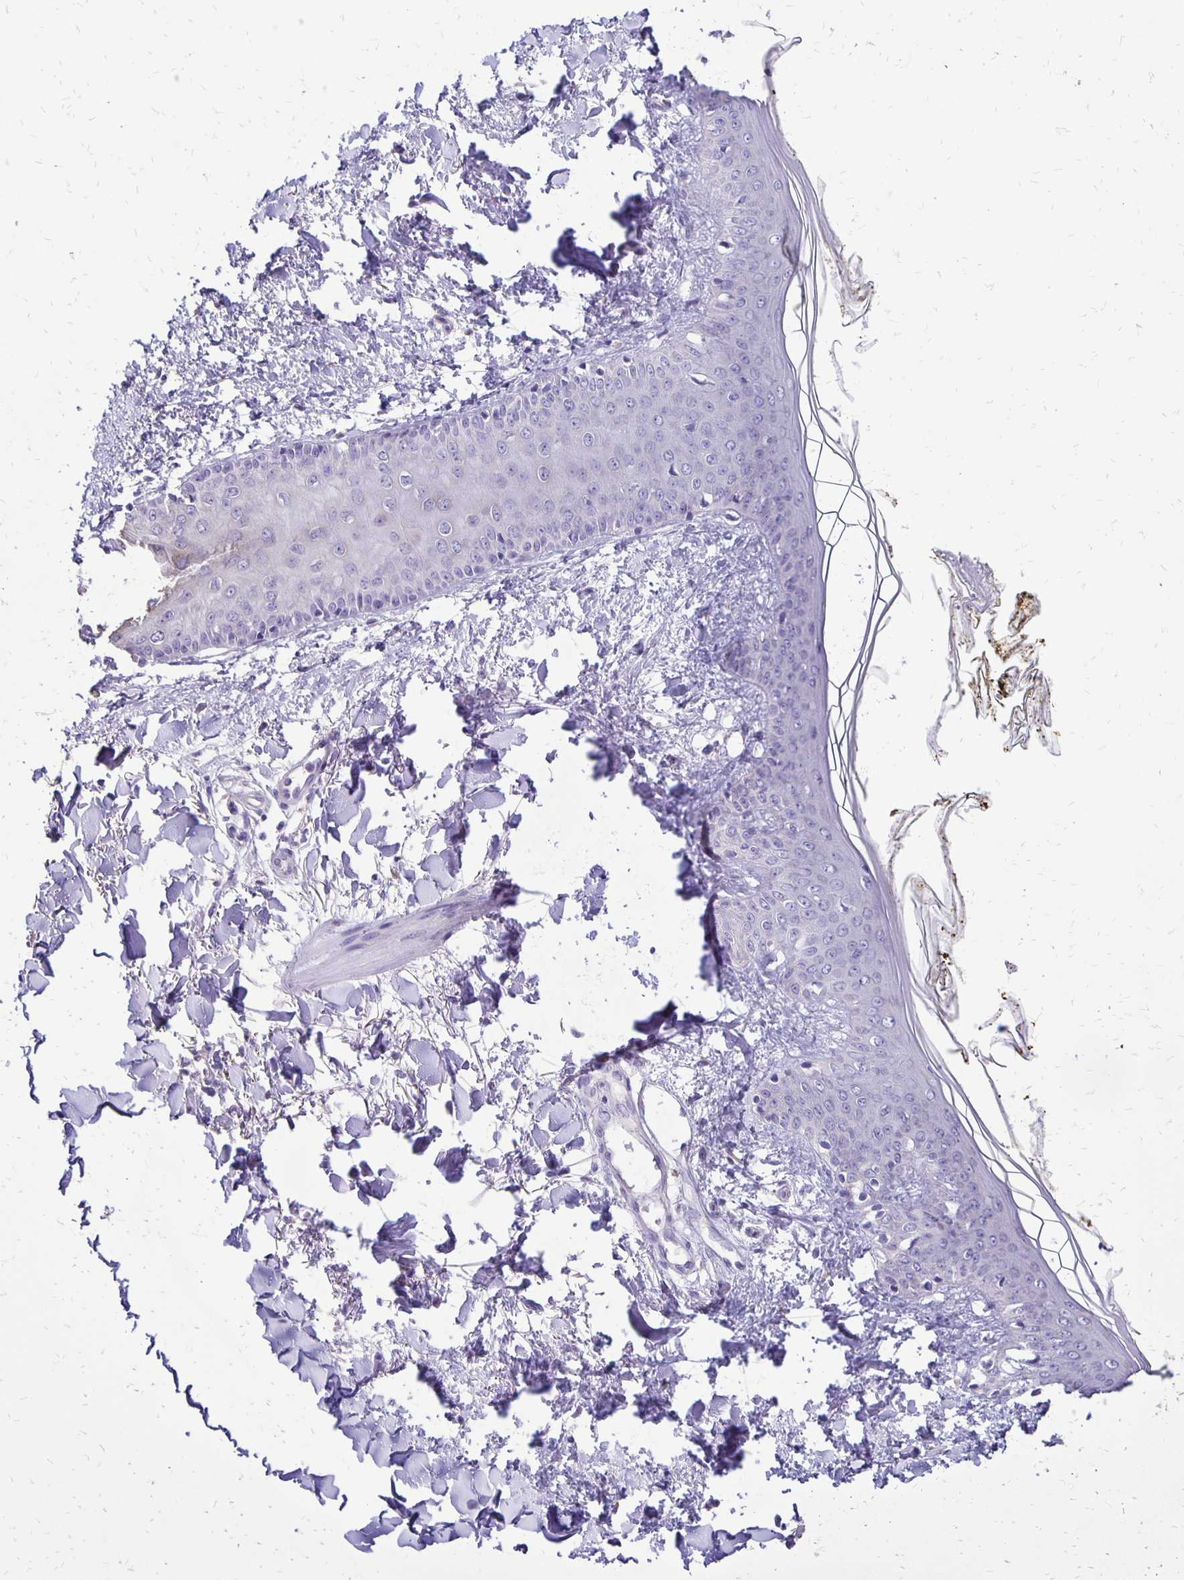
{"staining": {"intensity": "negative", "quantity": "none", "location": "none"}, "tissue": "skin", "cell_type": "Fibroblasts", "image_type": "normal", "snomed": [{"axis": "morphology", "description": "Normal tissue, NOS"}, {"axis": "topography", "description": "Skin"}], "caption": "Immunohistochemistry (IHC) histopathology image of benign human skin stained for a protein (brown), which exhibits no staining in fibroblasts. (DAB (3,3'-diaminobenzidine) IHC with hematoxylin counter stain).", "gene": "ANKRD45", "patient": {"sex": "female", "age": 34}}